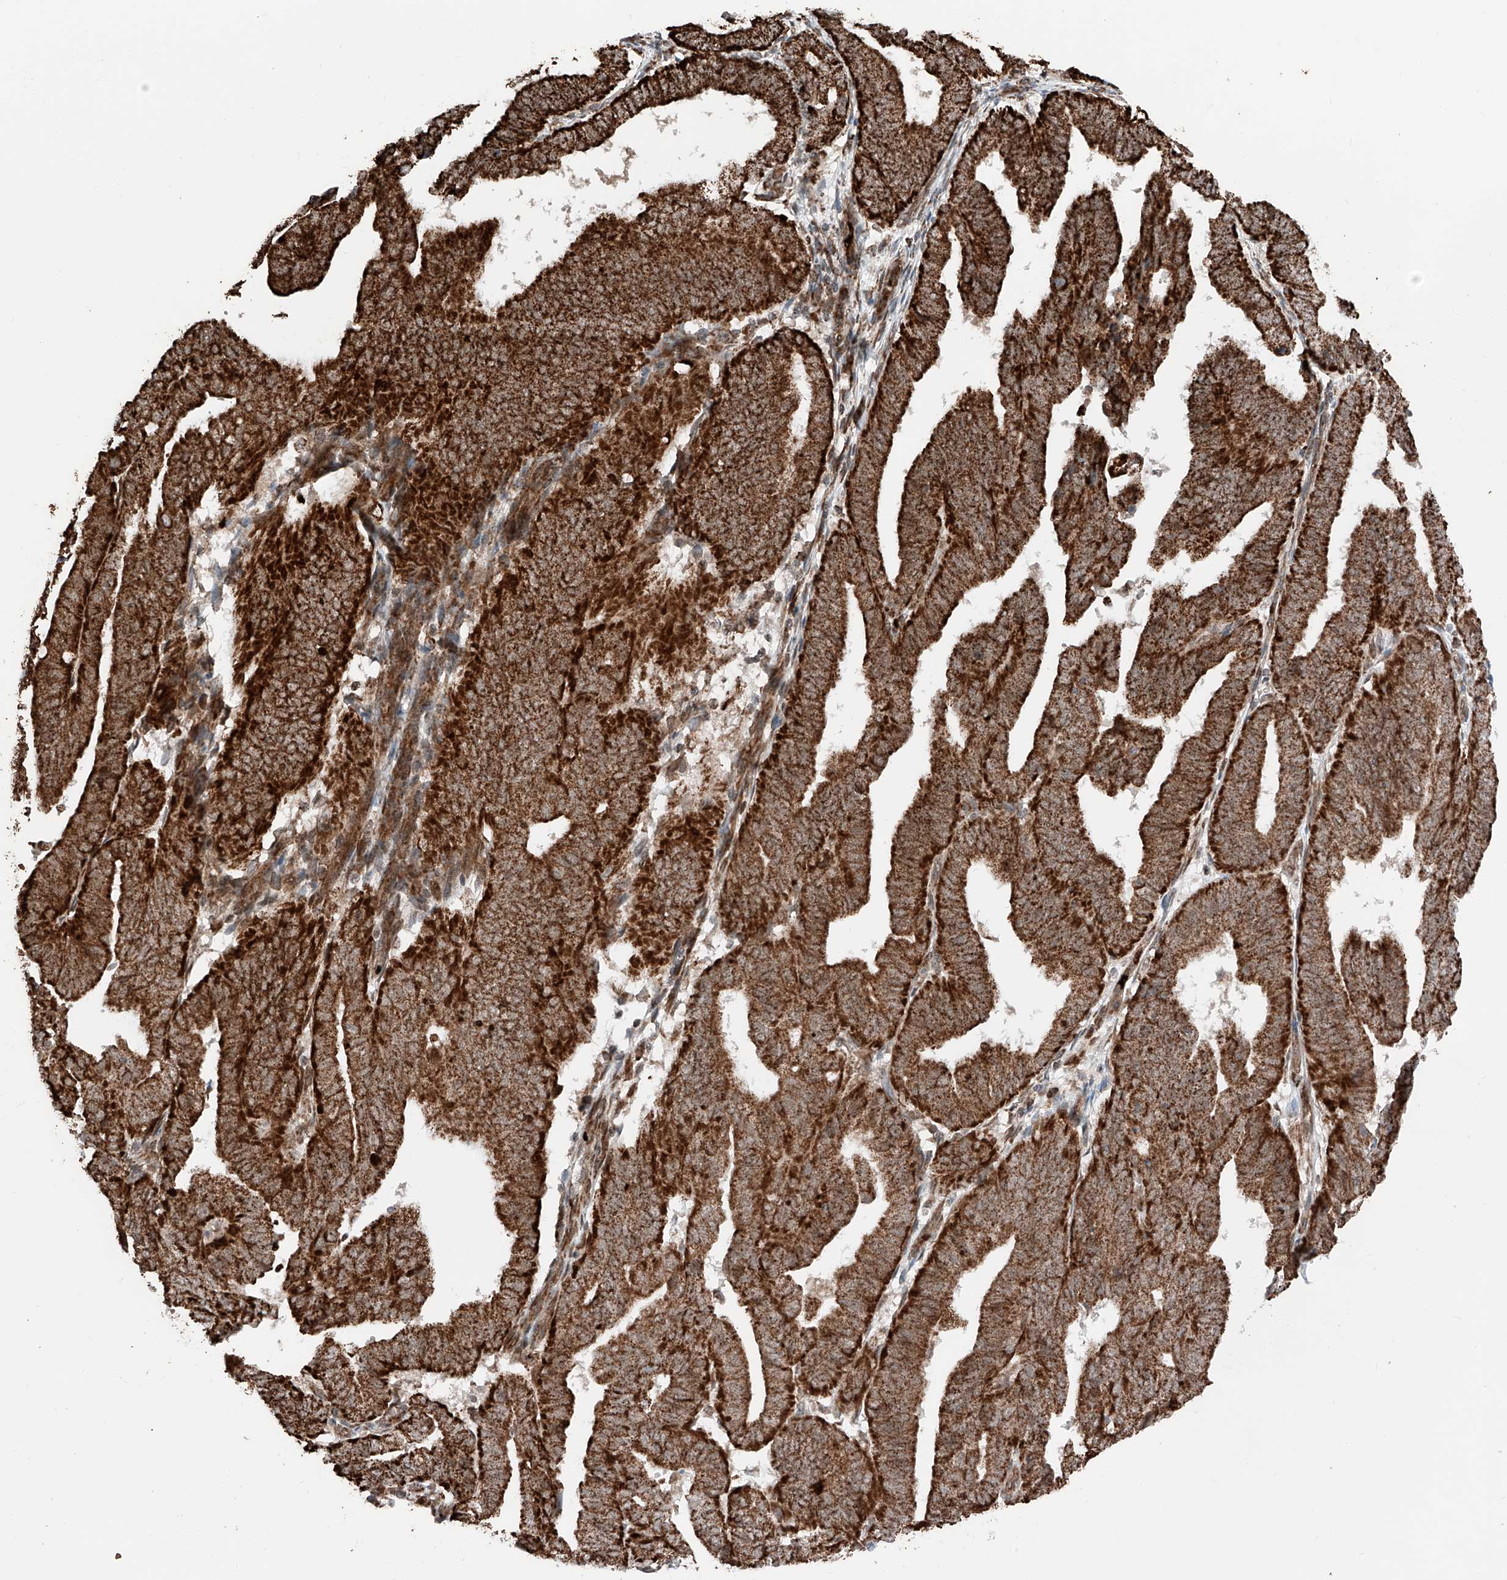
{"staining": {"intensity": "strong", "quantity": ">75%", "location": "cytoplasmic/membranous"}, "tissue": "endometrial cancer", "cell_type": "Tumor cells", "image_type": "cancer", "snomed": [{"axis": "morphology", "description": "Adenocarcinoma, NOS"}, {"axis": "topography", "description": "Uterus"}], "caption": "Endometrial cancer tissue demonstrates strong cytoplasmic/membranous positivity in approximately >75% of tumor cells, visualized by immunohistochemistry.", "gene": "ZSCAN29", "patient": {"sex": "female", "age": 77}}